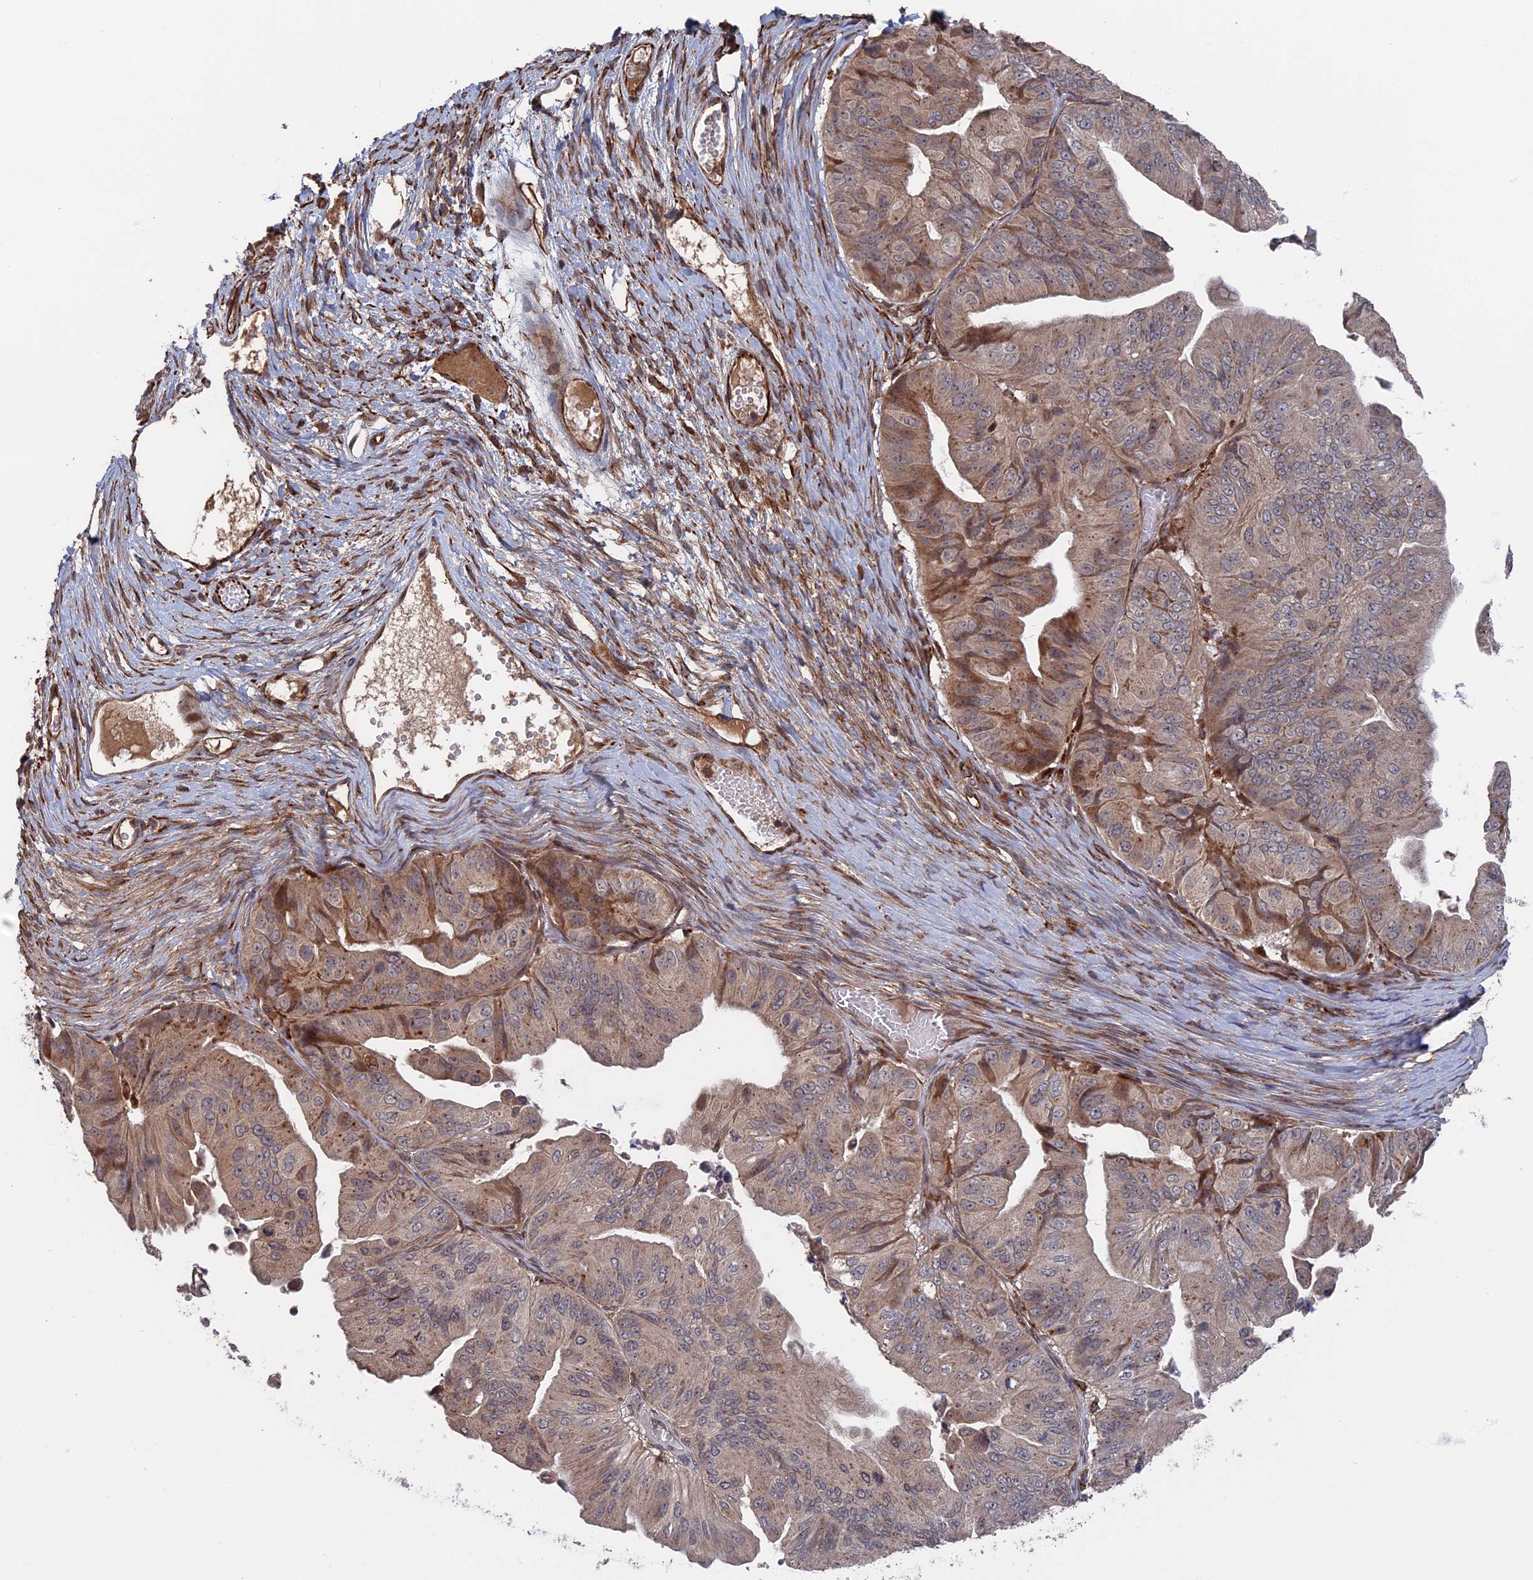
{"staining": {"intensity": "moderate", "quantity": "<25%", "location": "cytoplasmic/membranous"}, "tissue": "ovarian cancer", "cell_type": "Tumor cells", "image_type": "cancer", "snomed": [{"axis": "morphology", "description": "Cystadenocarcinoma, mucinous, NOS"}, {"axis": "topography", "description": "Ovary"}], "caption": "Immunohistochemistry (IHC) image of ovarian cancer (mucinous cystadenocarcinoma) stained for a protein (brown), which reveals low levels of moderate cytoplasmic/membranous positivity in about <25% of tumor cells.", "gene": "PLA2G15", "patient": {"sex": "female", "age": 61}}